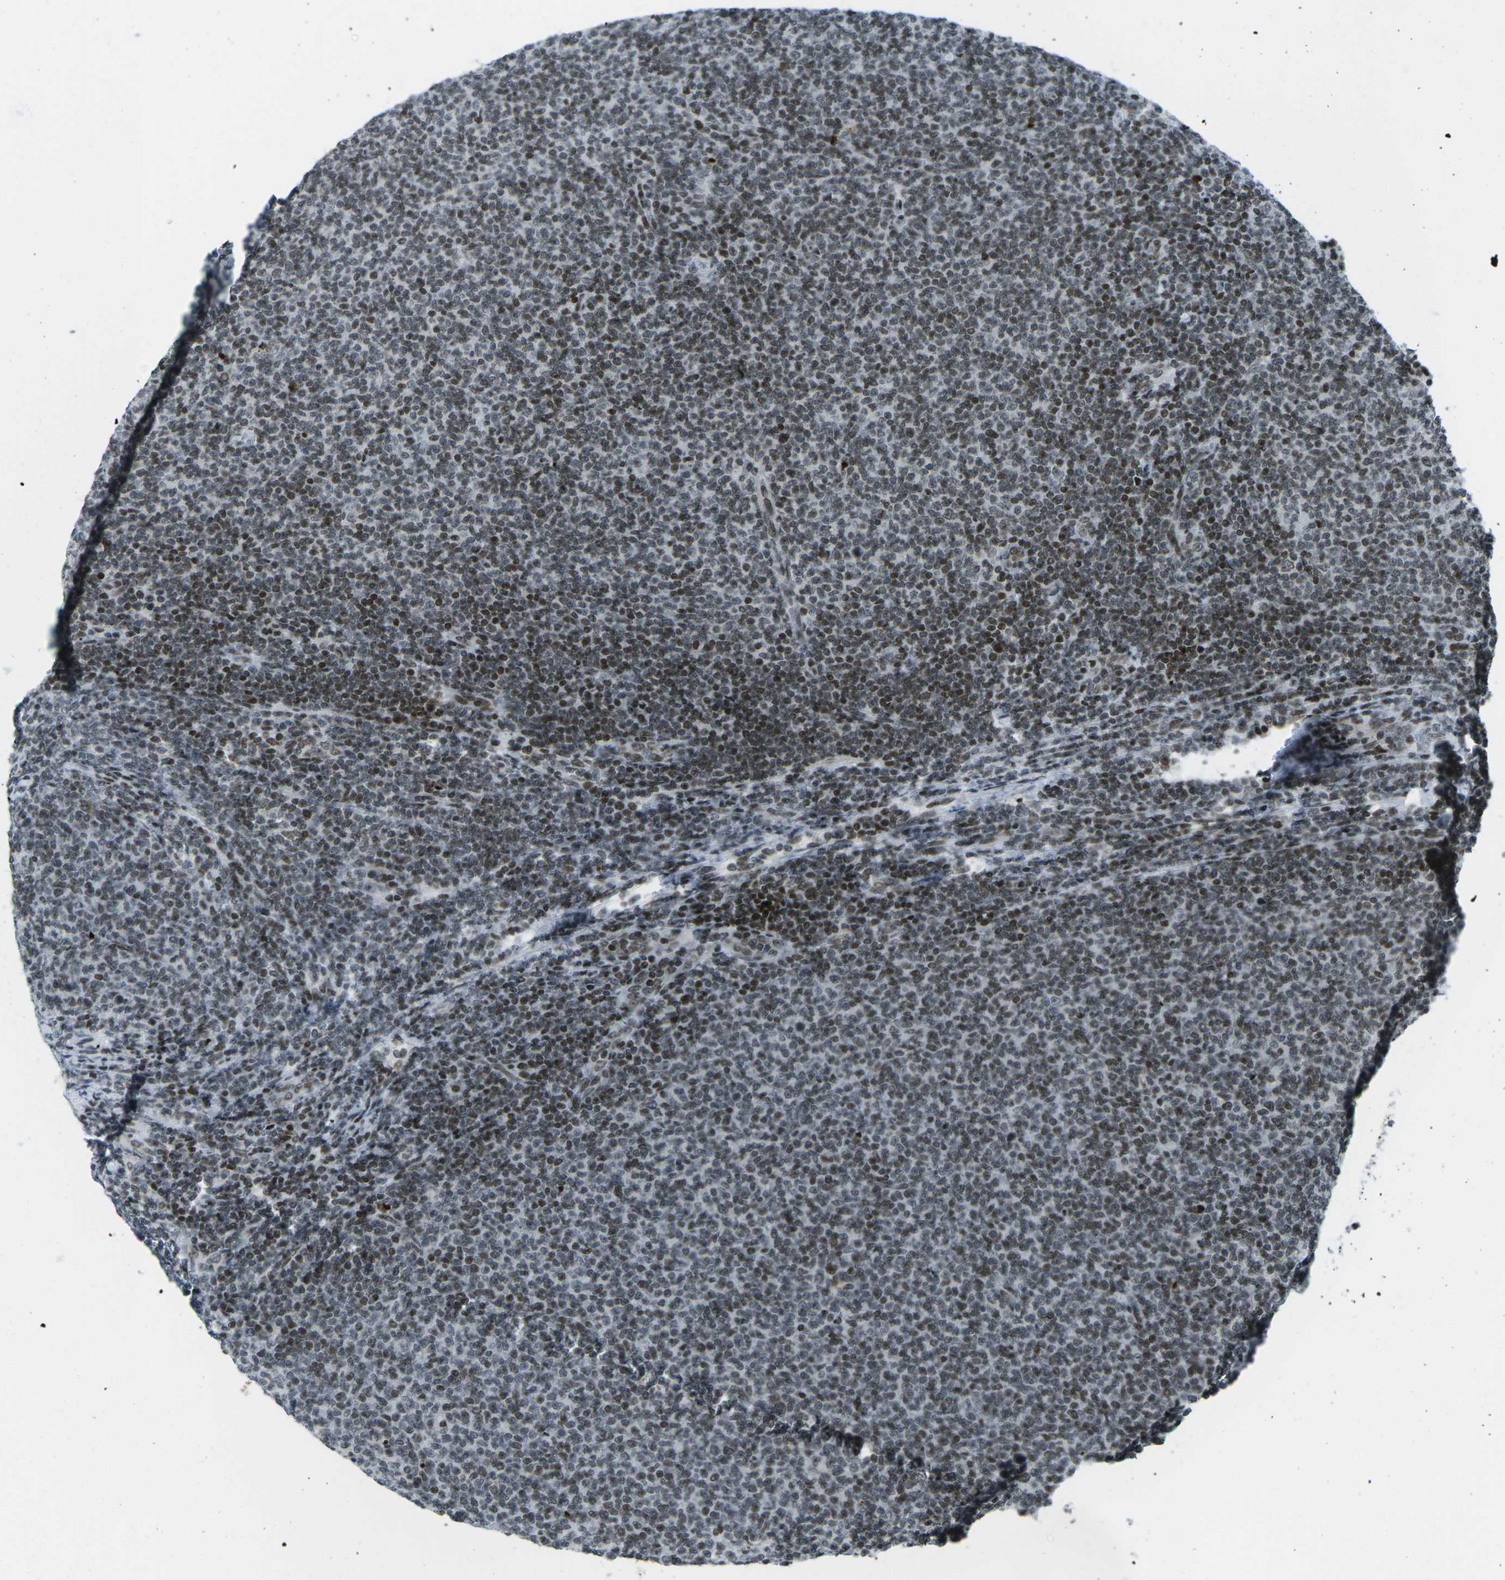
{"staining": {"intensity": "strong", "quantity": "25%-75%", "location": "nuclear"}, "tissue": "lymphoma", "cell_type": "Tumor cells", "image_type": "cancer", "snomed": [{"axis": "morphology", "description": "Malignant lymphoma, non-Hodgkin's type, Low grade"}, {"axis": "topography", "description": "Lymph node"}], "caption": "Immunohistochemistry (IHC) of human malignant lymphoma, non-Hodgkin's type (low-grade) reveals high levels of strong nuclear staining in approximately 25%-75% of tumor cells. Immunohistochemistry (IHC) stains the protein of interest in brown and the nuclei are stained blue.", "gene": "EME1", "patient": {"sex": "male", "age": 66}}